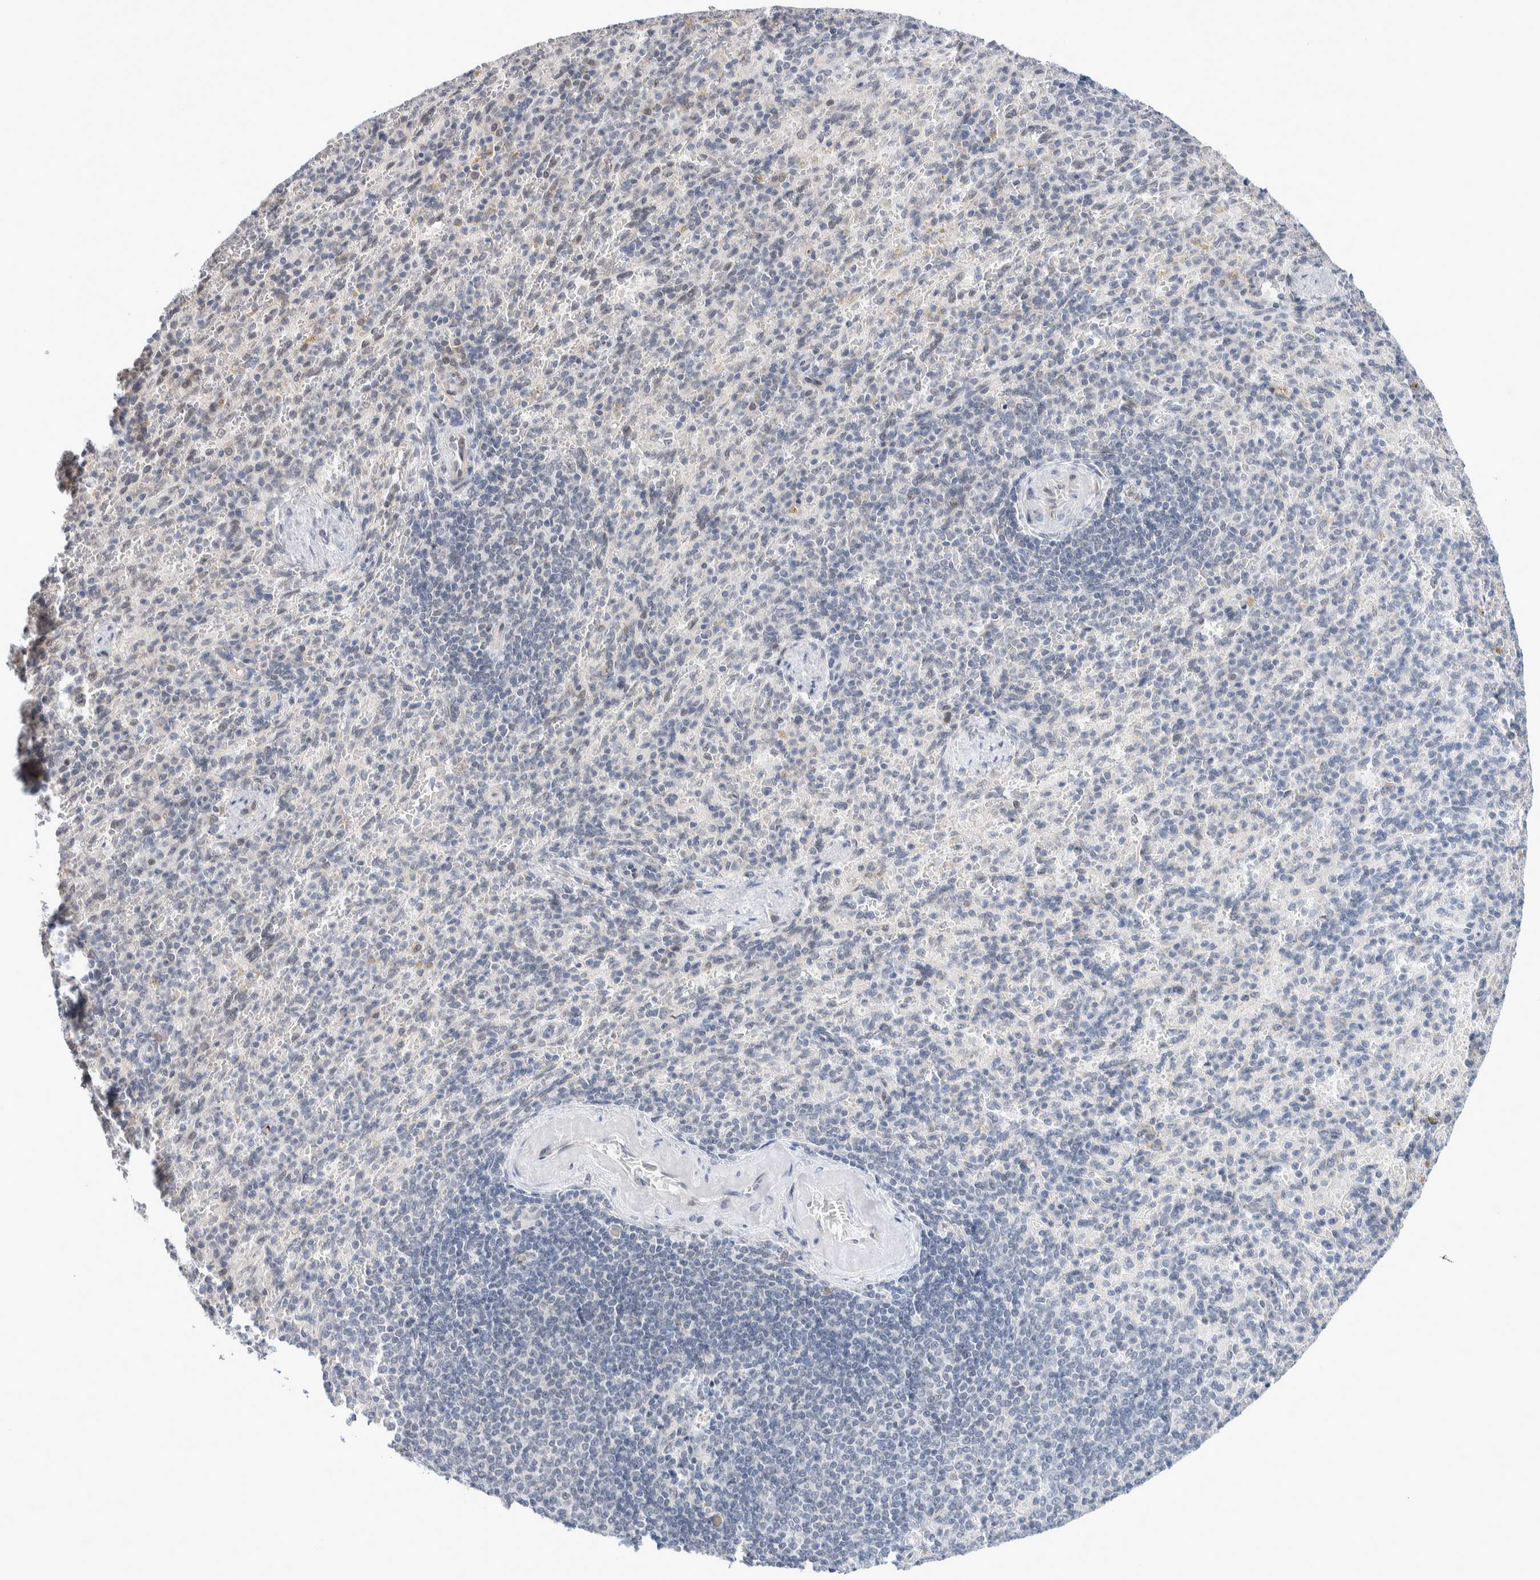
{"staining": {"intensity": "negative", "quantity": "none", "location": "none"}, "tissue": "spleen", "cell_type": "Cells in red pulp", "image_type": "normal", "snomed": [{"axis": "morphology", "description": "Normal tissue, NOS"}, {"axis": "topography", "description": "Spleen"}], "caption": "This is an IHC micrograph of benign spleen. There is no staining in cells in red pulp.", "gene": "CRAT", "patient": {"sex": "female", "age": 74}}